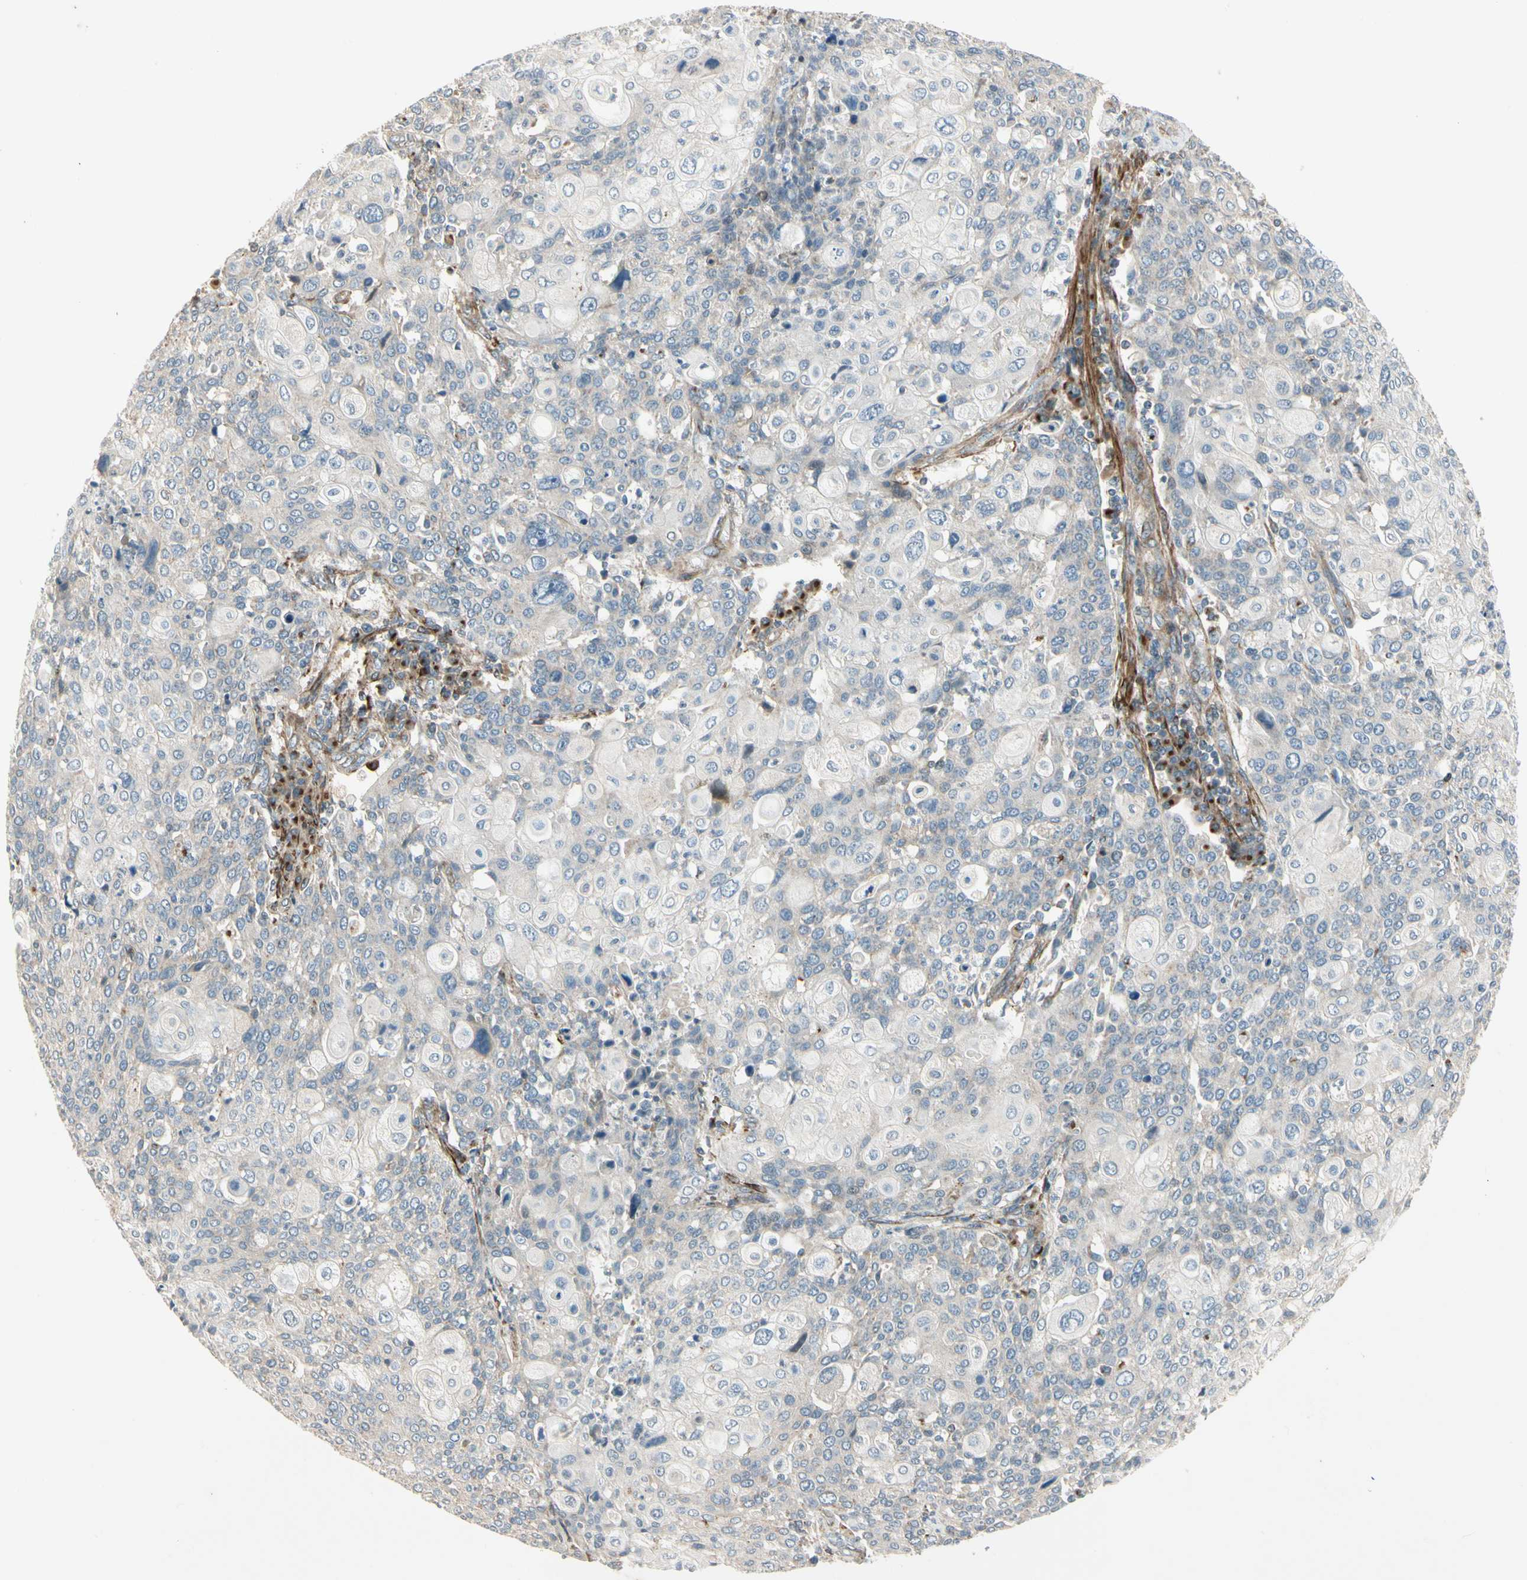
{"staining": {"intensity": "weak", "quantity": "25%-75%", "location": "cytoplasmic/membranous"}, "tissue": "cervical cancer", "cell_type": "Tumor cells", "image_type": "cancer", "snomed": [{"axis": "morphology", "description": "Squamous cell carcinoma, NOS"}, {"axis": "topography", "description": "Cervix"}], "caption": "DAB (3,3'-diaminobenzidine) immunohistochemical staining of human squamous cell carcinoma (cervical) displays weak cytoplasmic/membranous protein positivity in approximately 25%-75% of tumor cells.", "gene": "ABCA3", "patient": {"sex": "female", "age": 40}}